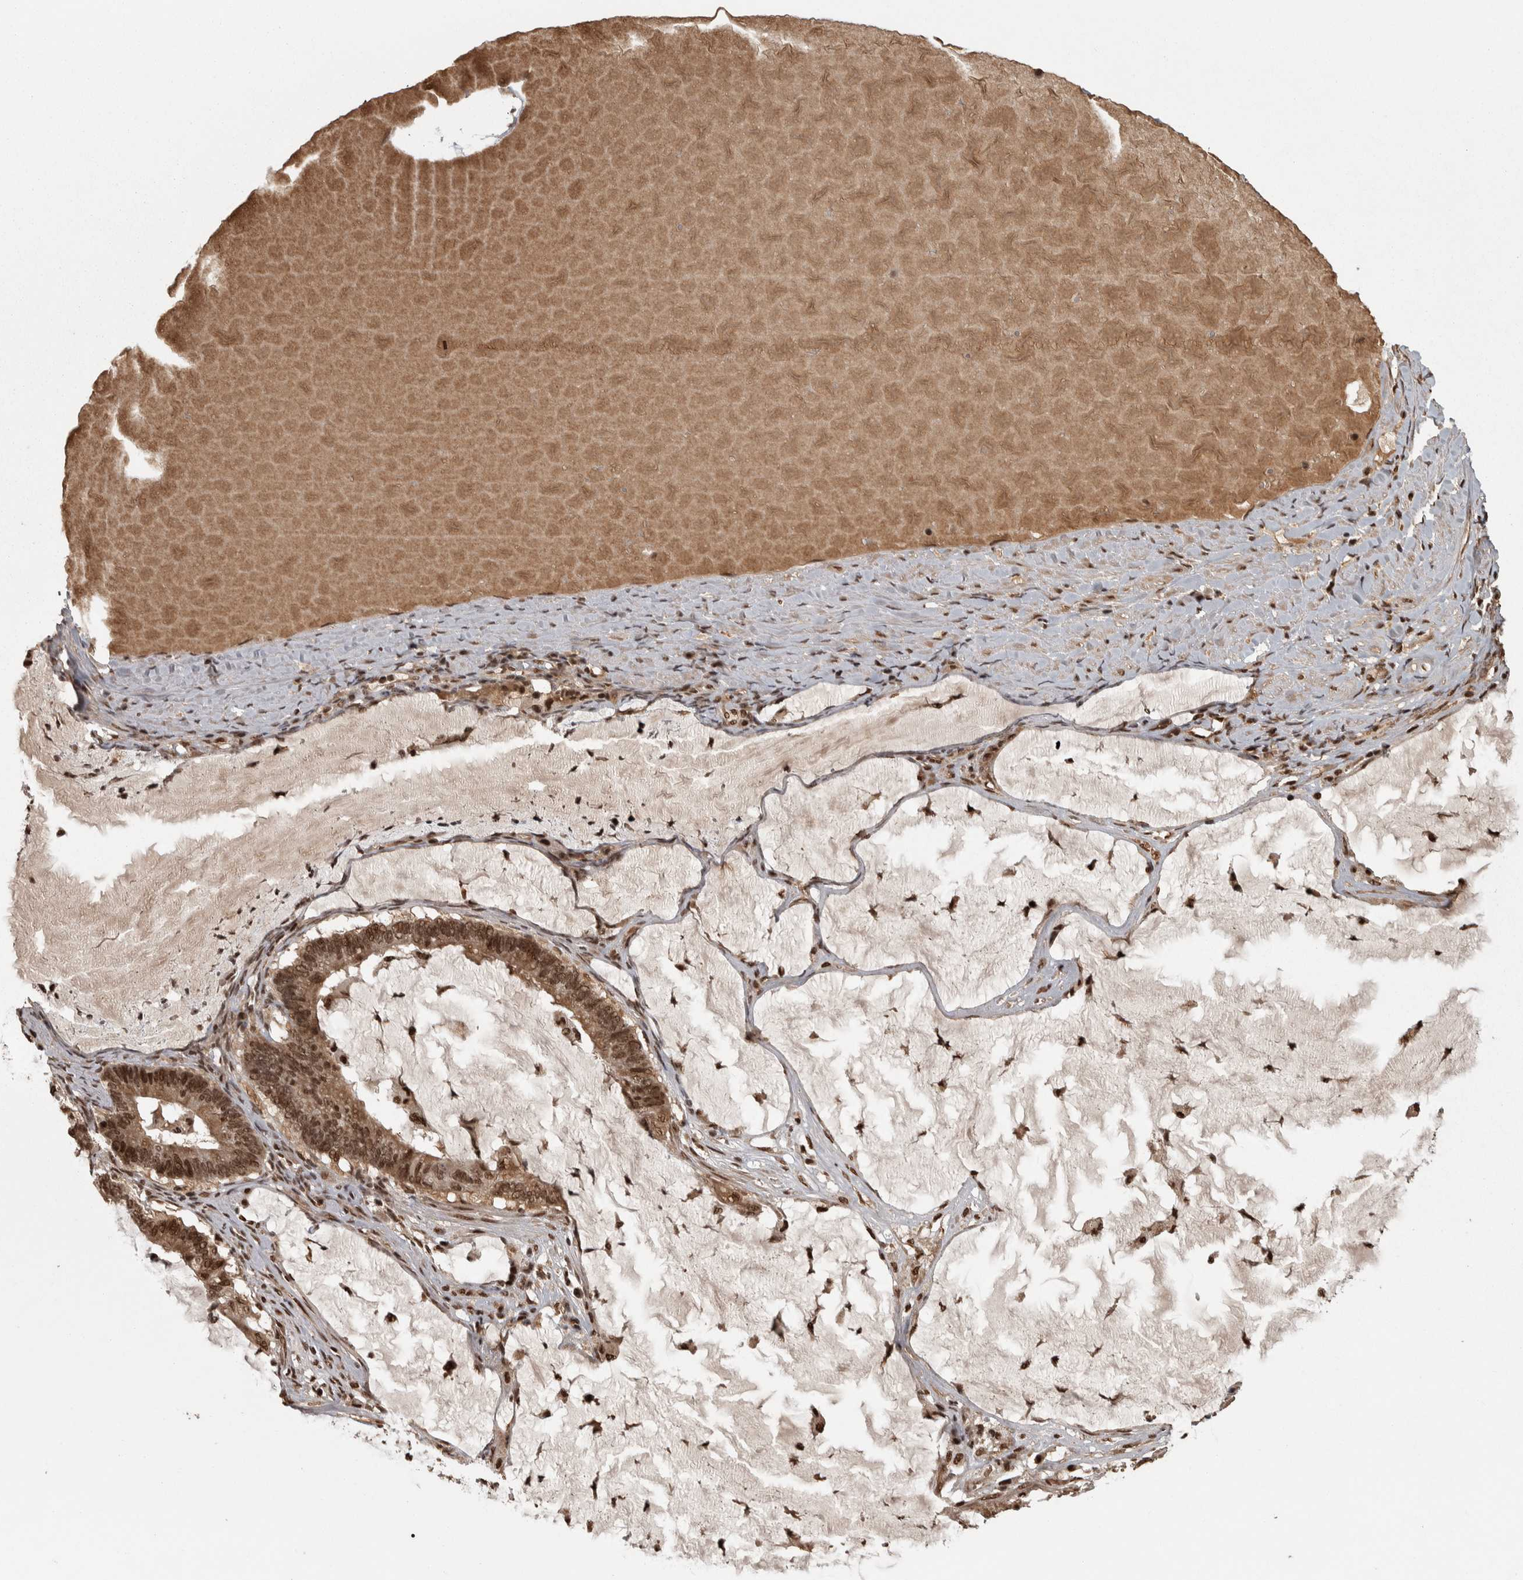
{"staining": {"intensity": "strong", "quantity": ">75%", "location": "nuclear"}, "tissue": "ovarian cancer", "cell_type": "Tumor cells", "image_type": "cancer", "snomed": [{"axis": "morphology", "description": "Cystadenocarcinoma, mucinous, NOS"}, {"axis": "topography", "description": "Ovary"}], "caption": "The photomicrograph reveals immunohistochemical staining of ovarian cancer (mucinous cystadenocarcinoma). There is strong nuclear positivity is identified in approximately >75% of tumor cells.", "gene": "ZFHX4", "patient": {"sex": "female", "age": 61}}